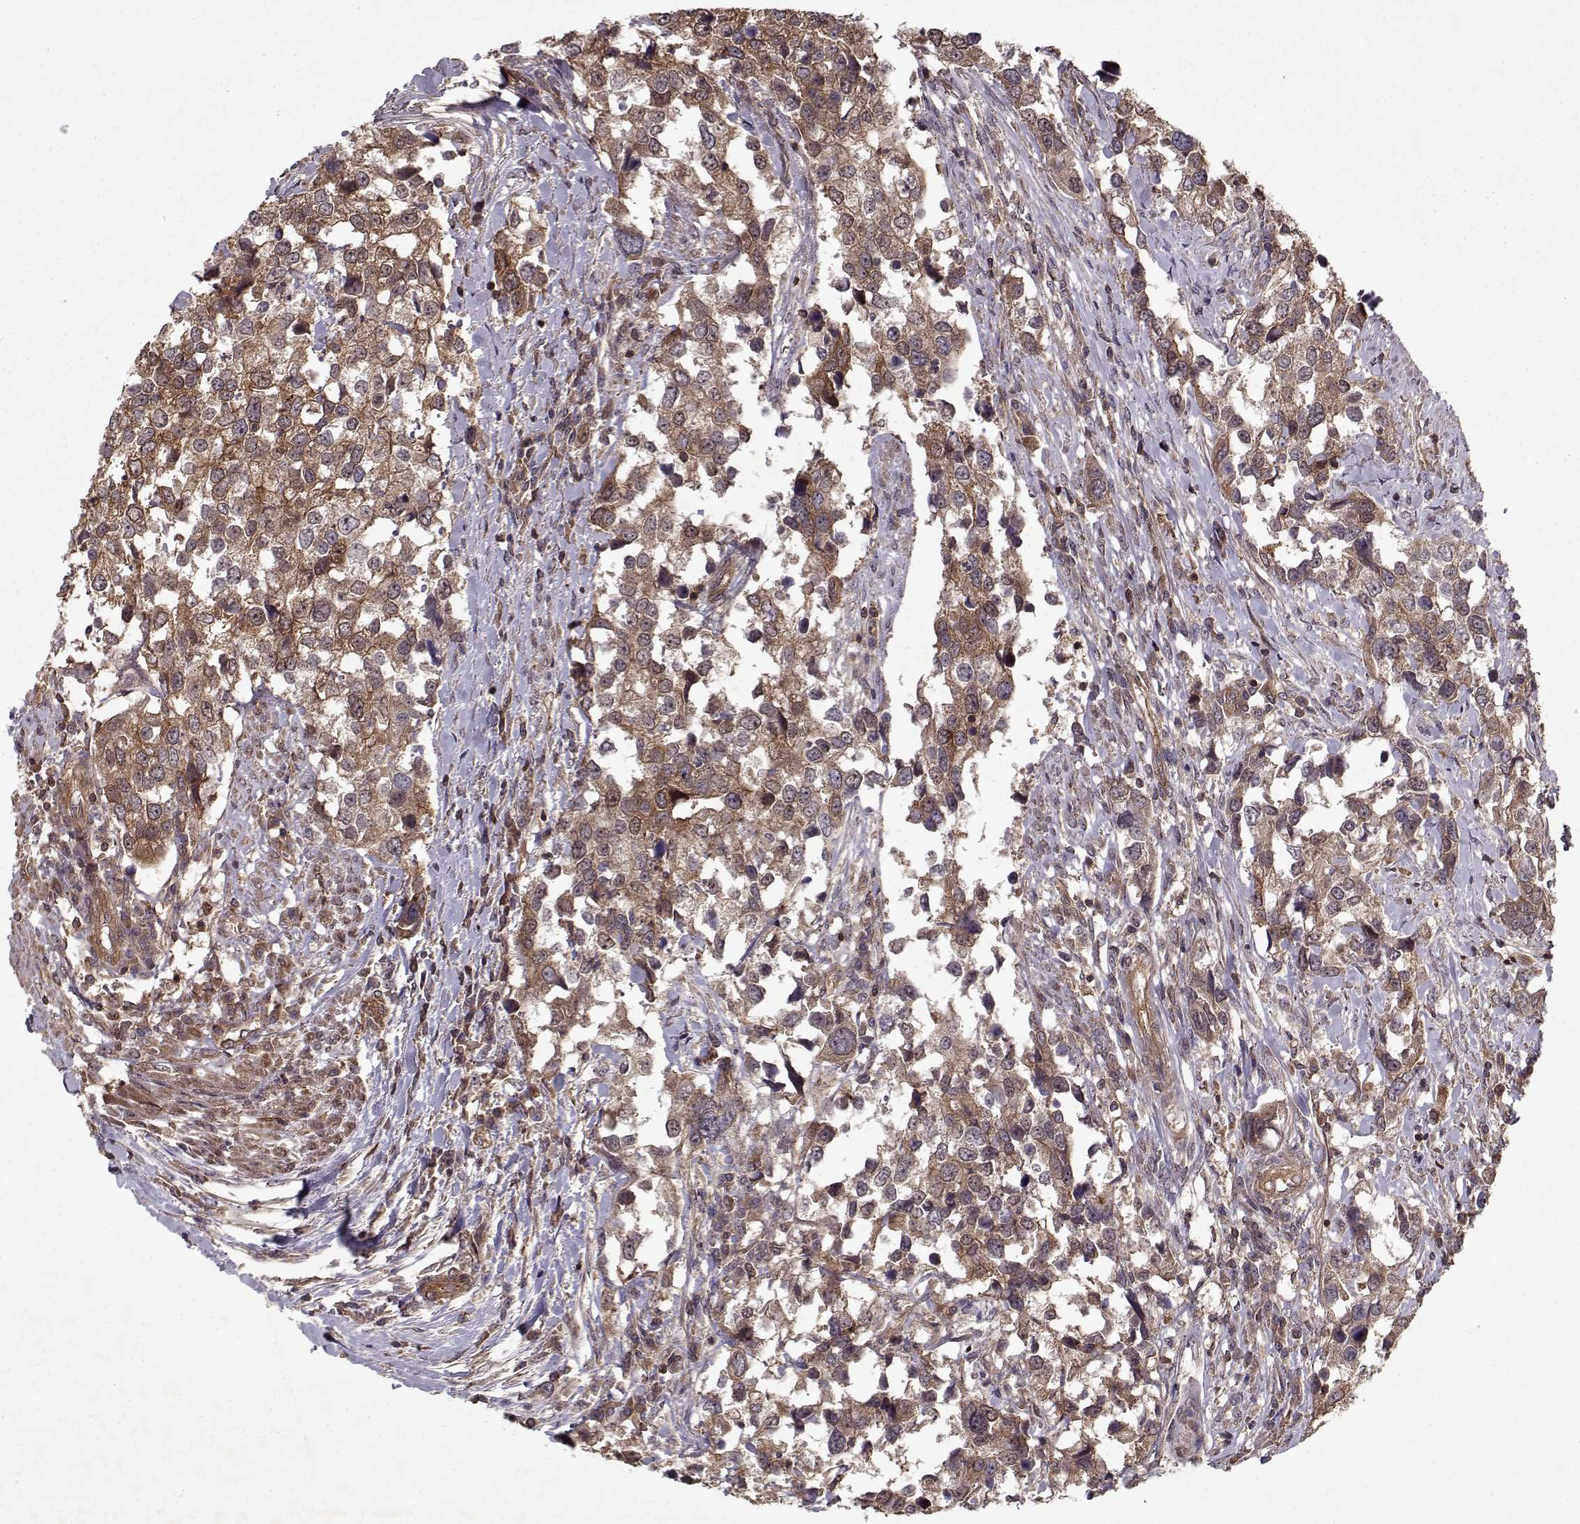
{"staining": {"intensity": "moderate", "quantity": ">75%", "location": "cytoplasmic/membranous"}, "tissue": "urothelial cancer", "cell_type": "Tumor cells", "image_type": "cancer", "snomed": [{"axis": "morphology", "description": "Urothelial carcinoma, NOS"}, {"axis": "morphology", "description": "Urothelial carcinoma, High grade"}, {"axis": "topography", "description": "Urinary bladder"}], "caption": "High-magnification brightfield microscopy of transitional cell carcinoma stained with DAB (brown) and counterstained with hematoxylin (blue). tumor cells exhibit moderate cytoplasmic/membranous positivity is identified in approximately>75% of cells.", "gene": "PPP1R12A", "patient": {"sex": "male", "age": 63}}